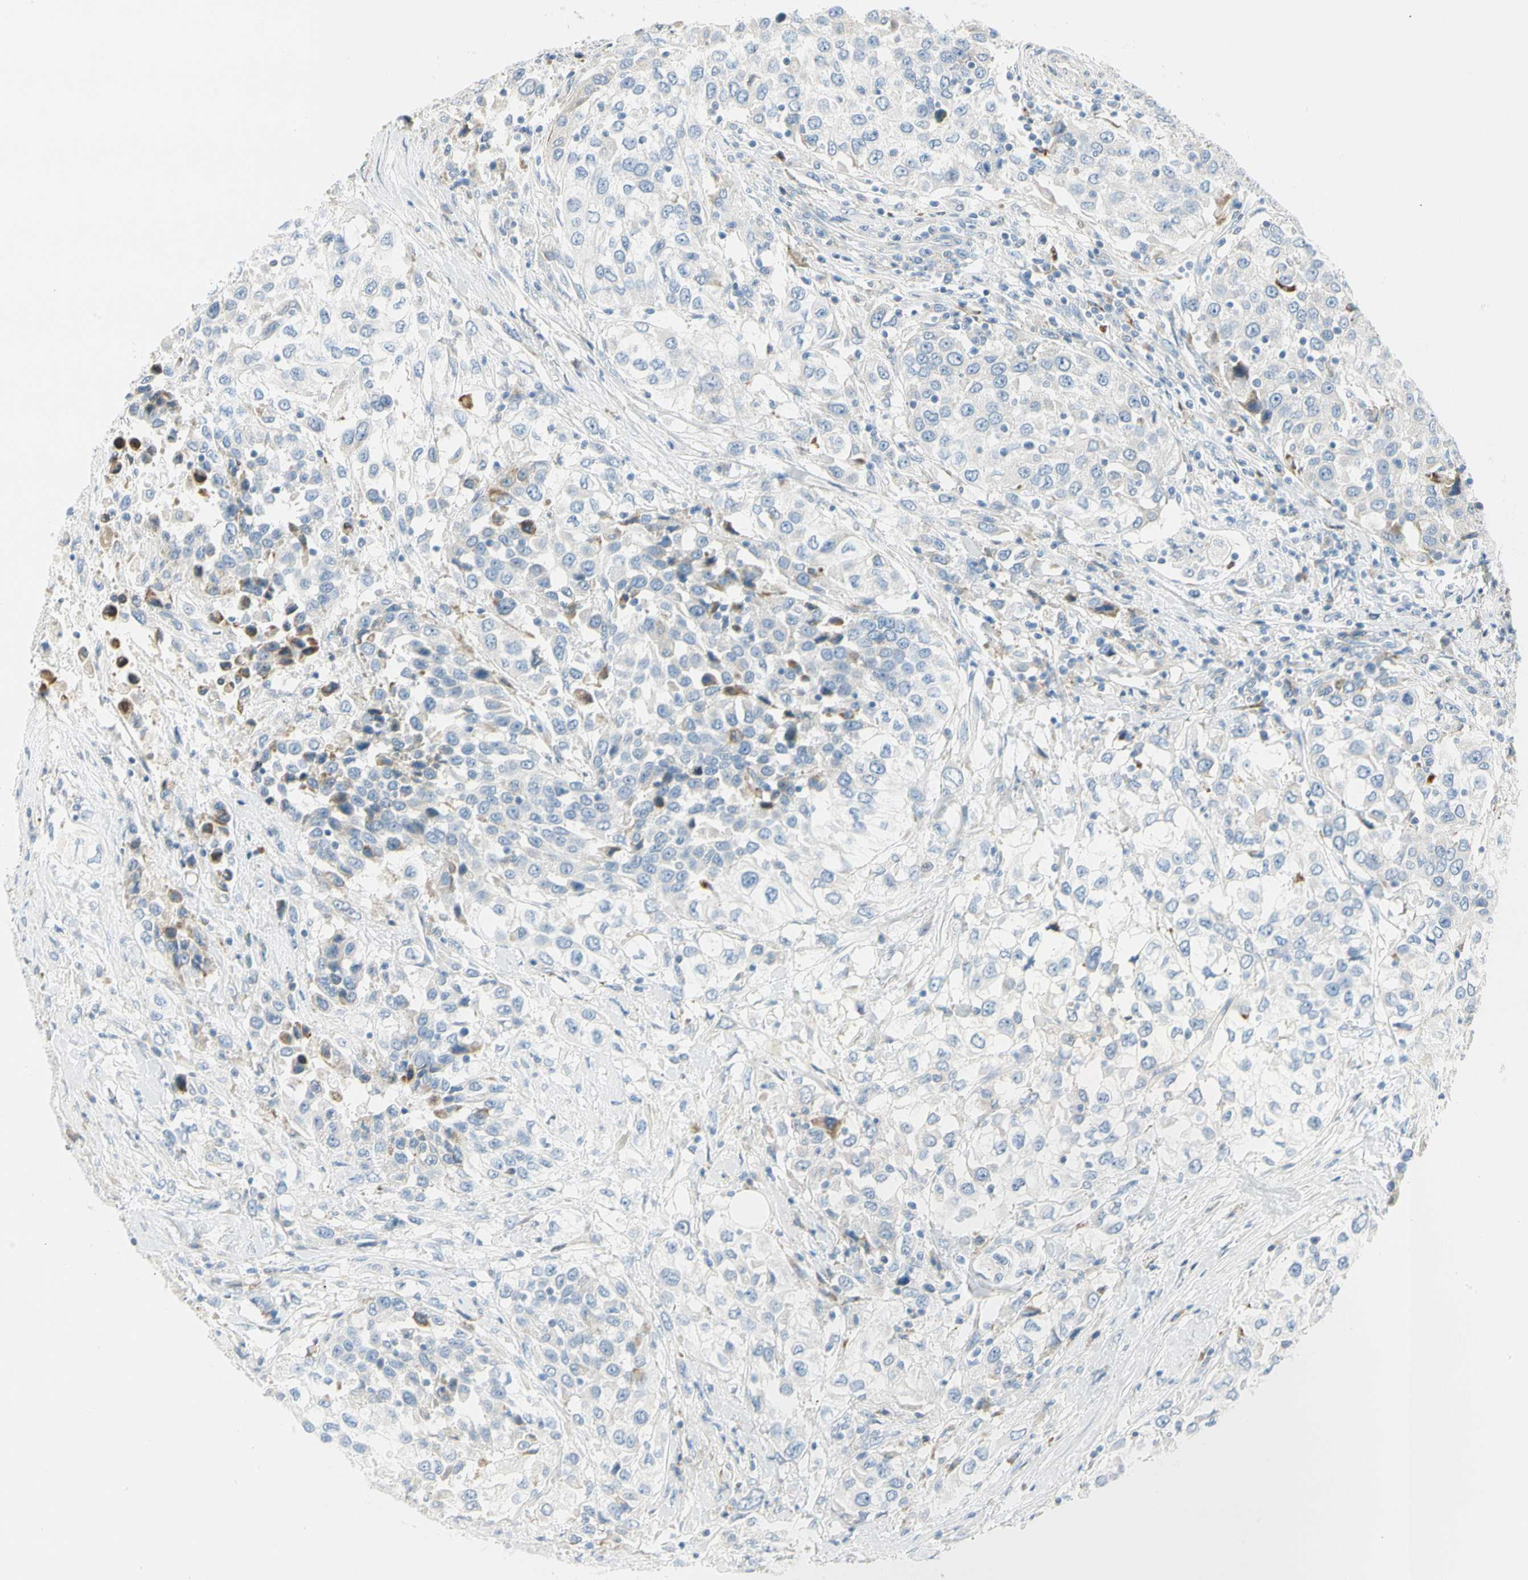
{"staining": {"intensity": "negative", "quantity": "none", "location": "none"}, "tissue": "urothelial cancer", "cell_type": "Tumor cells", "image_type": "cancer", "snomed": [{"axis": "morphology", "description": "Urothelial carcinoma, High grade"}, {"axis": "topography", "description": "Urinary bladder"}], "caption": "This is a photomicrograph of immunohistochemistry (IHC) staining of high-grade urothelial carcinoma, which shows no positivity in tumor cells. The staining was performed using DAB to visualize the protein expression in brown, while the nuclei were stained in blue with hematoxylin (Magnification: 20x).", "gene": "TNFSF11", "patient": {"sex": "female", "age": 80}}